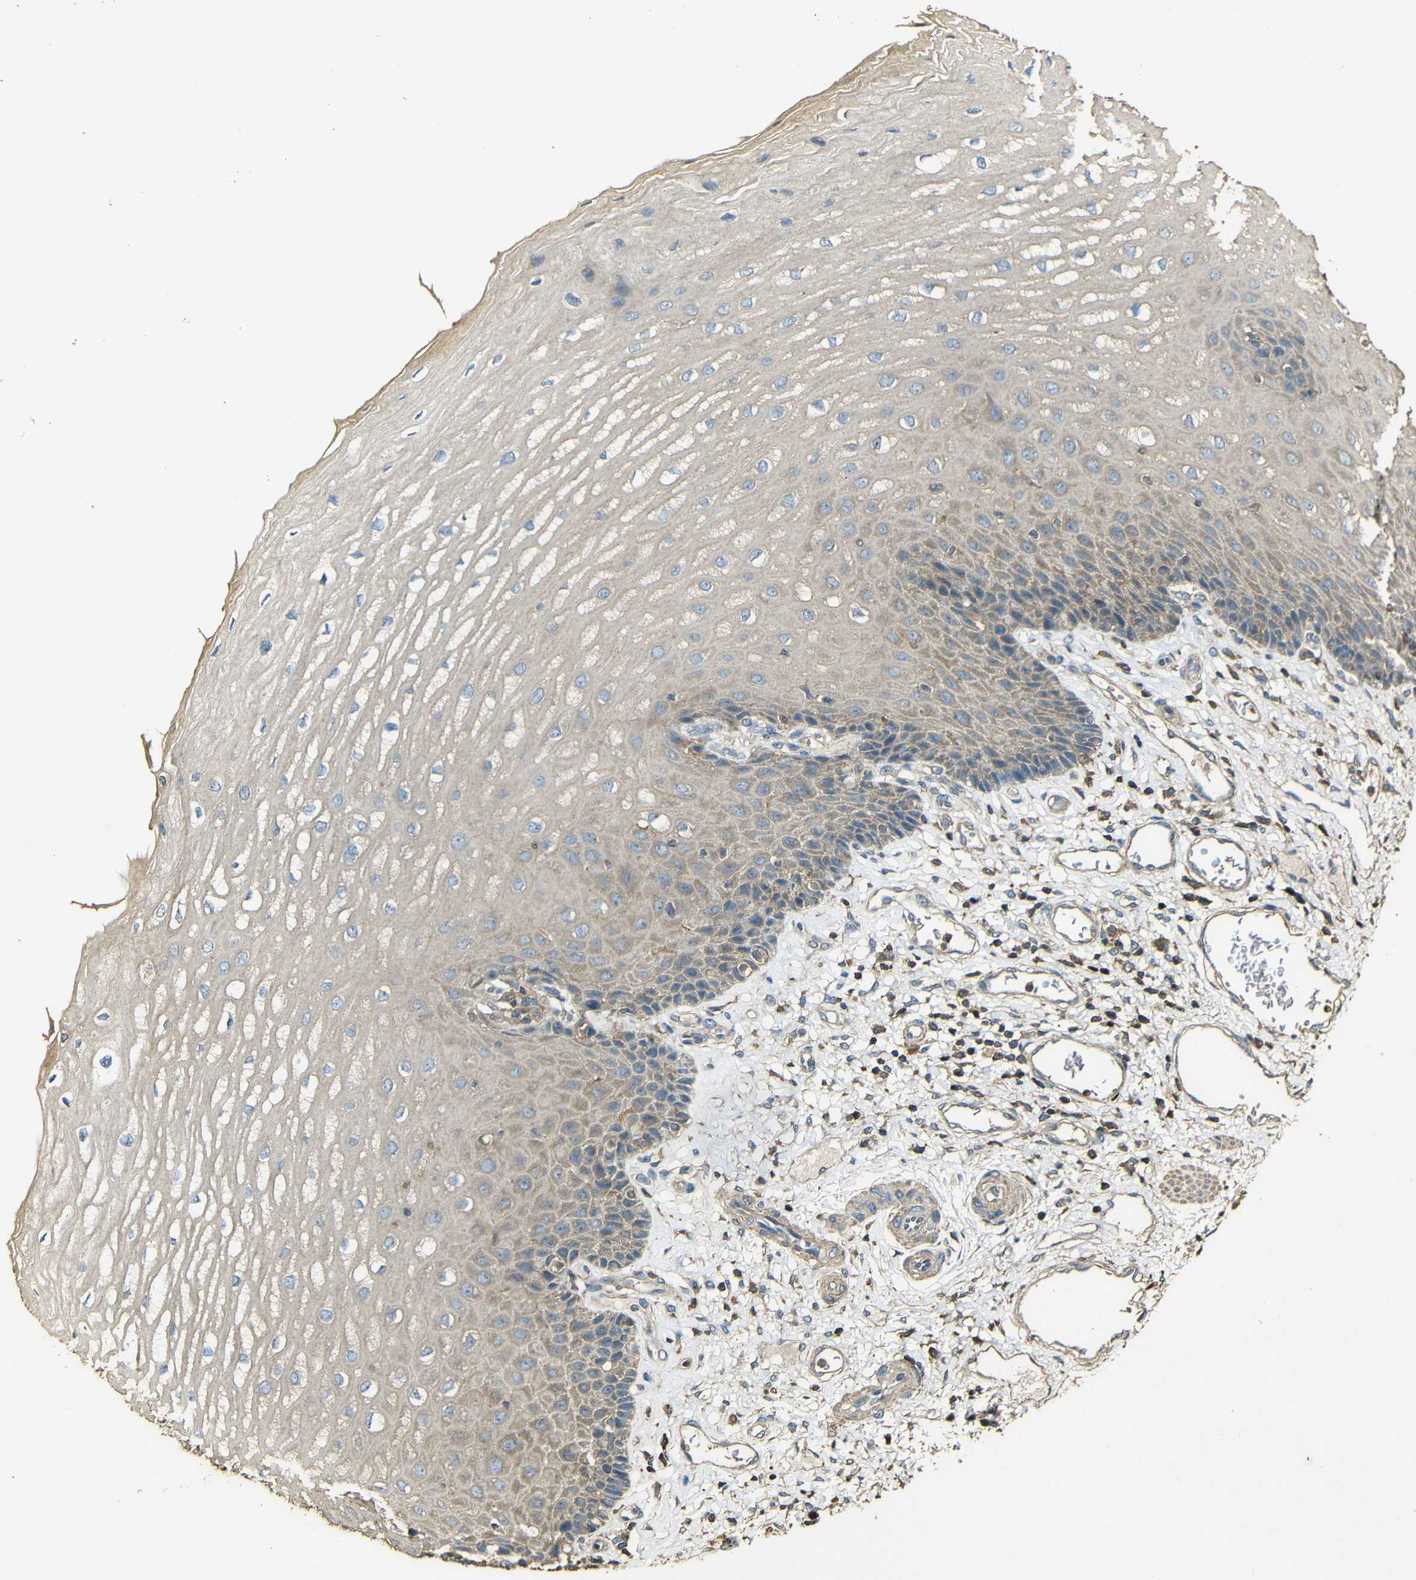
{"staining": {"intensity": "weak", "quantity": ">75%", "location": "cytoplasmic/membranous"}, "tissue": "esophagus", "cell_type": "Squamous epithelial cells", "image_type": "normal", "snomed": [{"axis": "morphology", "description": "Normal tissue, NOS"}, {"axis": "topography", "description": "Esophagus"}], "caption": "Protein expression analysis of normal human esophagus reveals weak cytoplasmic/membranous staining in about >75% of squamous epithelial cells. (DAB IHC, brown staining for protein, blue staining for nuclei).", "gene": "CASP8", "patient": {"sex": "male", "age": 54}}